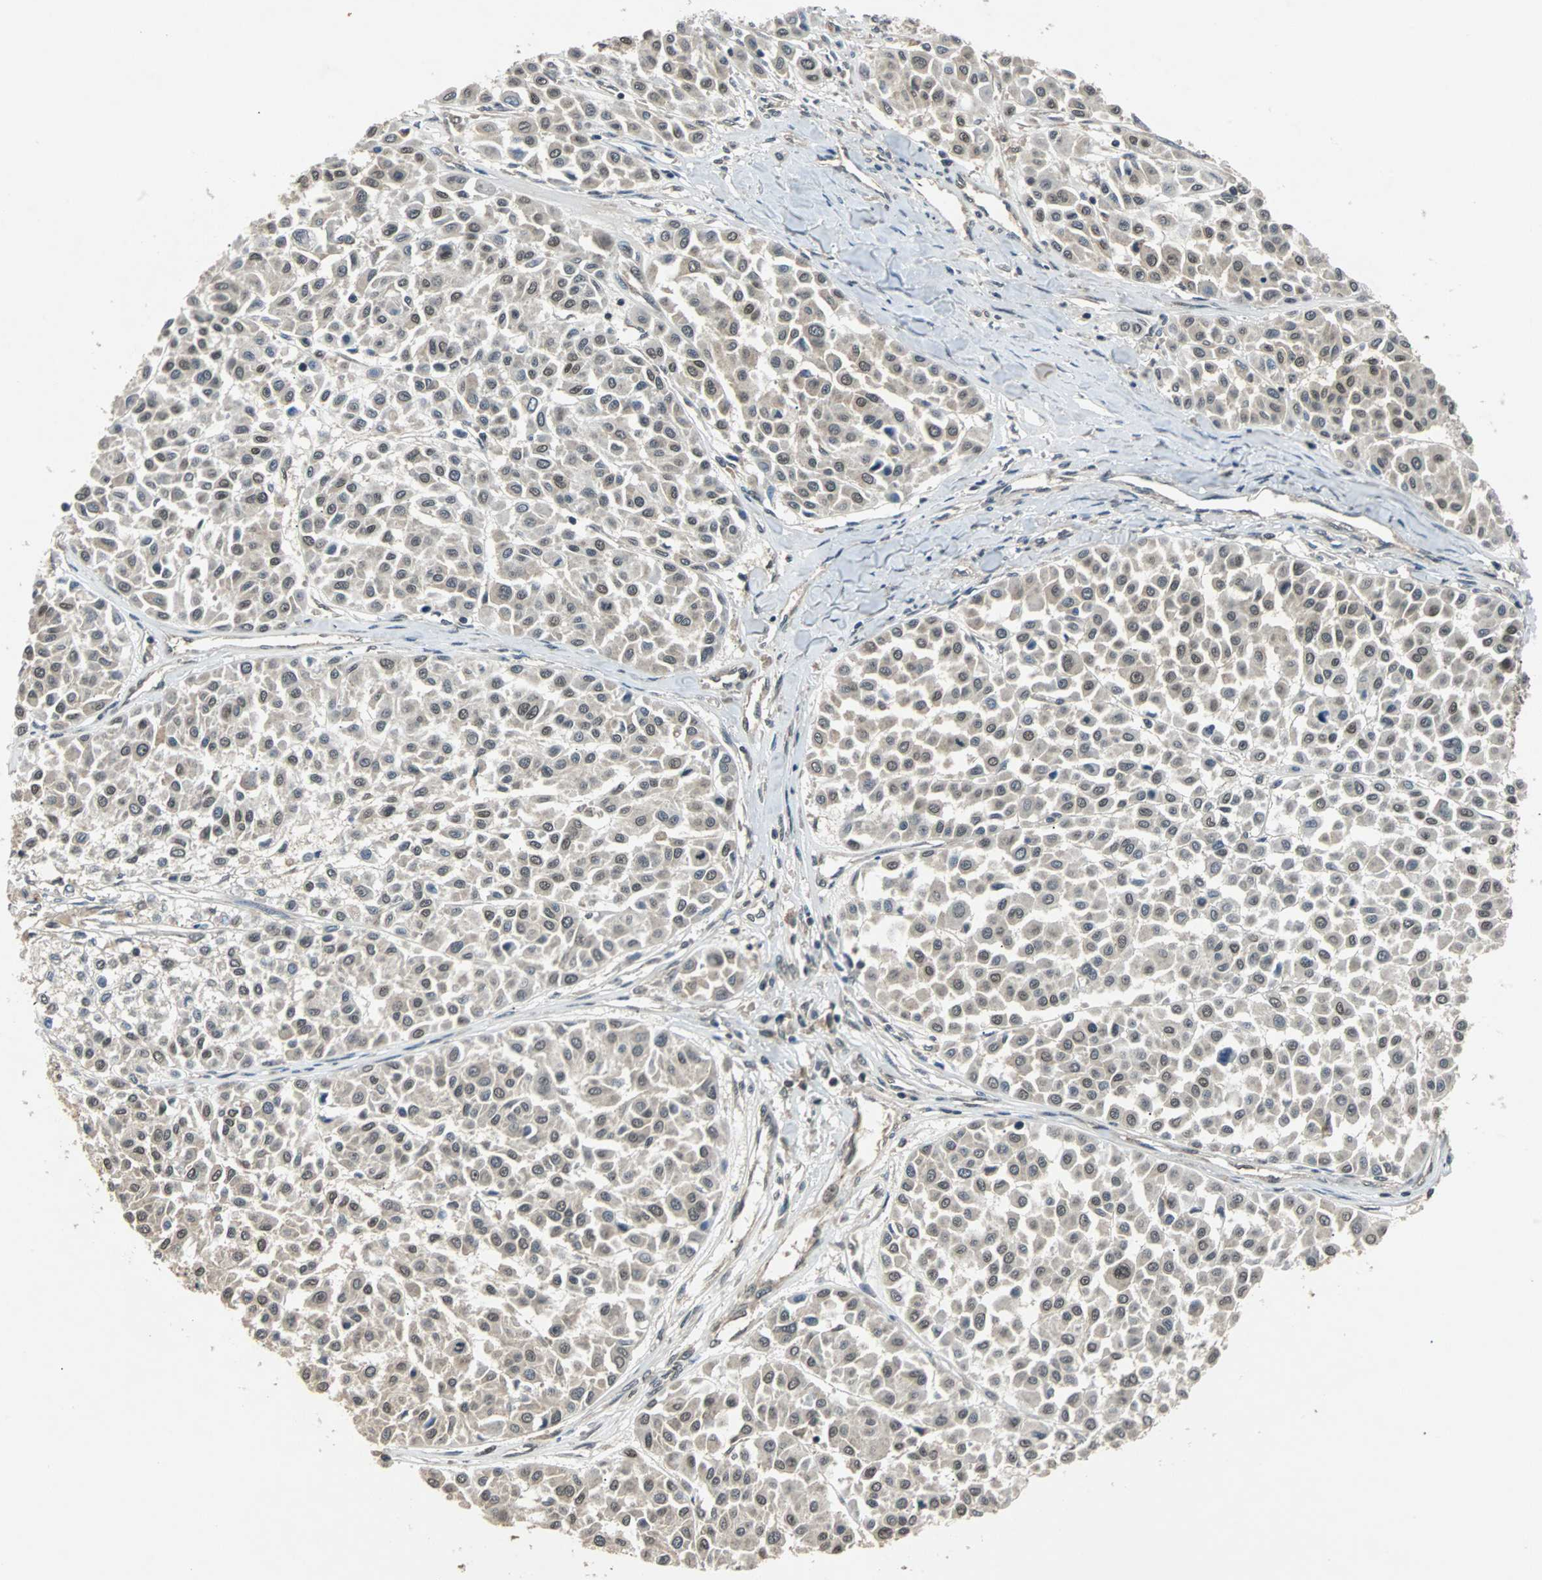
{"staining": {"intensity": "weak", "quantity": "25%-75%", "location": "nuclear"}, "tissue": "melanoma", "cell_type": "Tumor cells", "image_type": "cancer", "snomed": [{"axis": "morphology", "description": "Malignant melanoma, Metastatic site"}, {"axis": "topography", "description": "Soft tissue"}], "caption": "Human melanoma stained with a protein marker displays weak staining in tumor cells.", "gene": "PHC1", "patient": {"sex": "male", "age": 41}}